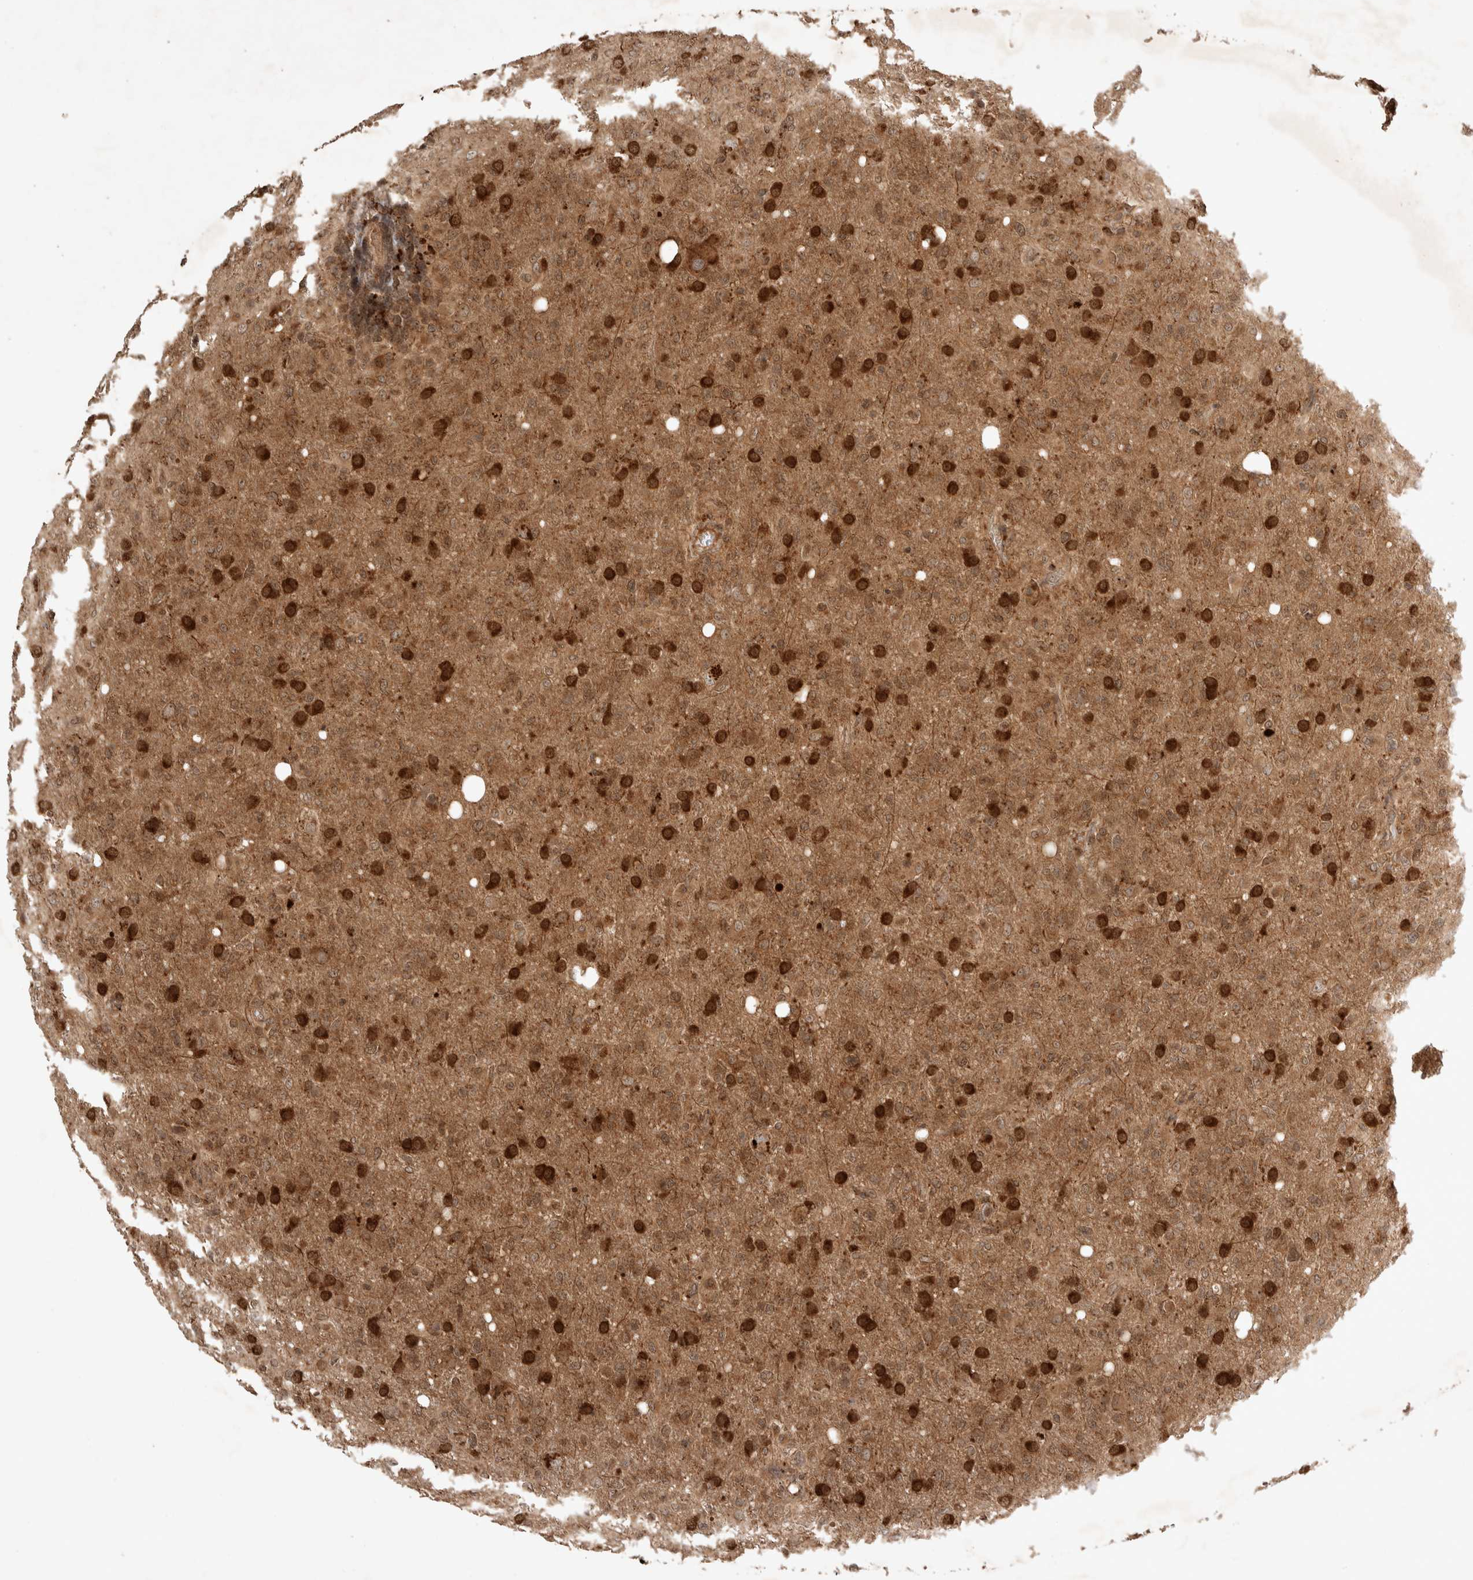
{"staining": {"intensity": "strong", "quantity": "25%-75%", "location": "cytoplasmic/membranous,nuclear"}, "tissue": "glioma", "cell_type": "Tumor cells", "image_type": "cancer", "snomed": [{"axis": "morphology", "description": "Glioma, malignant, High grade"}, {"axis": "topography", "description": "Brain"}], "caption": "DAB (3,3'-diaminobenzidine) immunohistochemical staining of human glioma demonstrates strong cytoplasmic/membranous and nuclear protein positivity in approximately 25%-75% of tumor cells.", "gene": "FAM221A", "patient": {"sex": "female", "age": 57}}